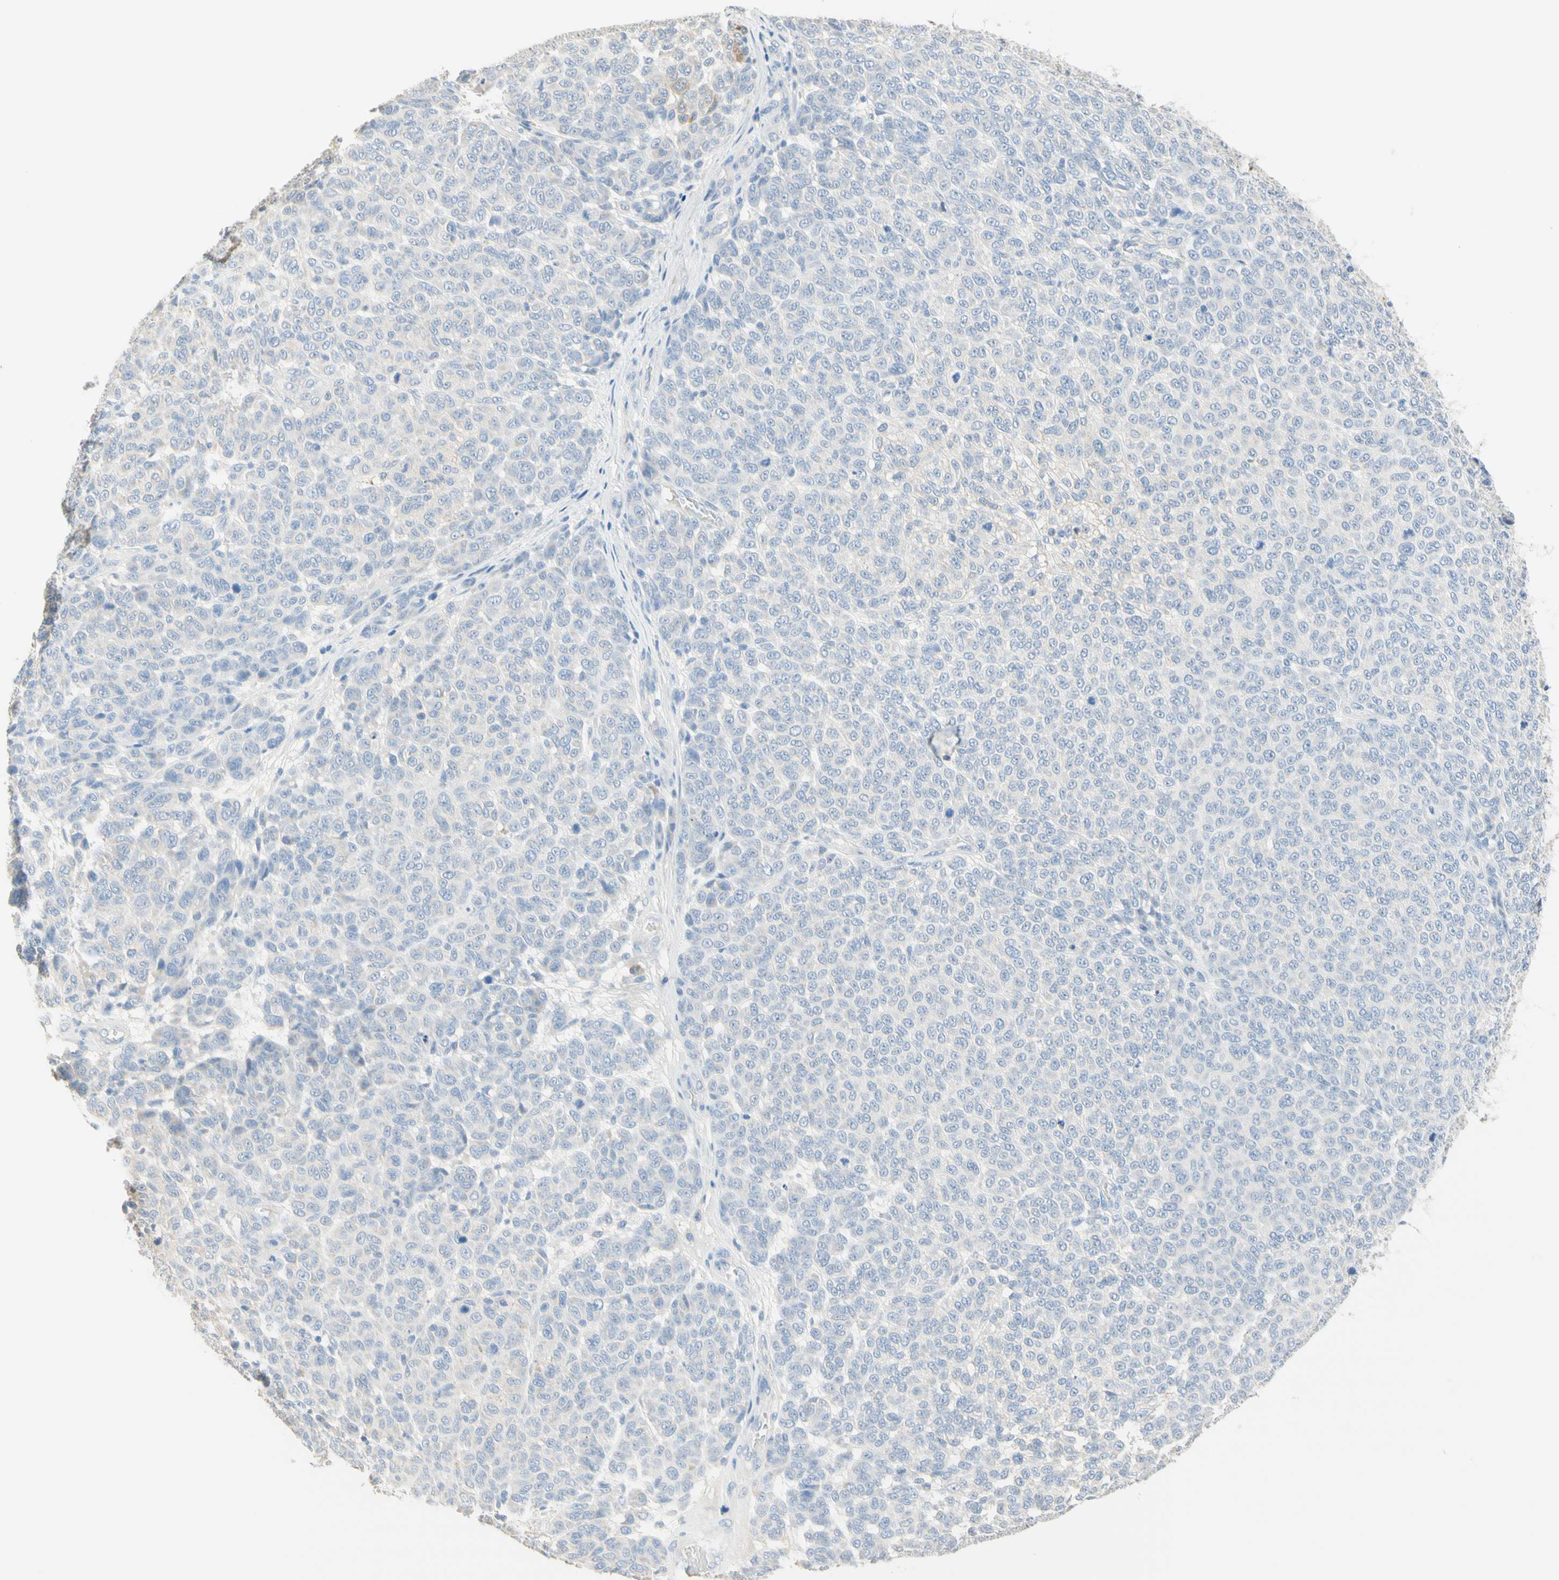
{"staining": {"intensity": "negative", "quantity": "none", "location": "none"}, "tissue": "melanoma", "cell_type": "Tumor cells", "image_type": "cancer", "snomed": [{"axis": "morphology", "description": "Malignant melanoma, NOS"}, {"axis": "topography", "description": "Skin"}], "caption": "An immunohistochemistry (IHC) image of malignant melanoma is shown. There is no staining in tumor cells of malignant melanoma.", "gene": "NECTIN4", "patient": {"sex": "male", "age": 59}}